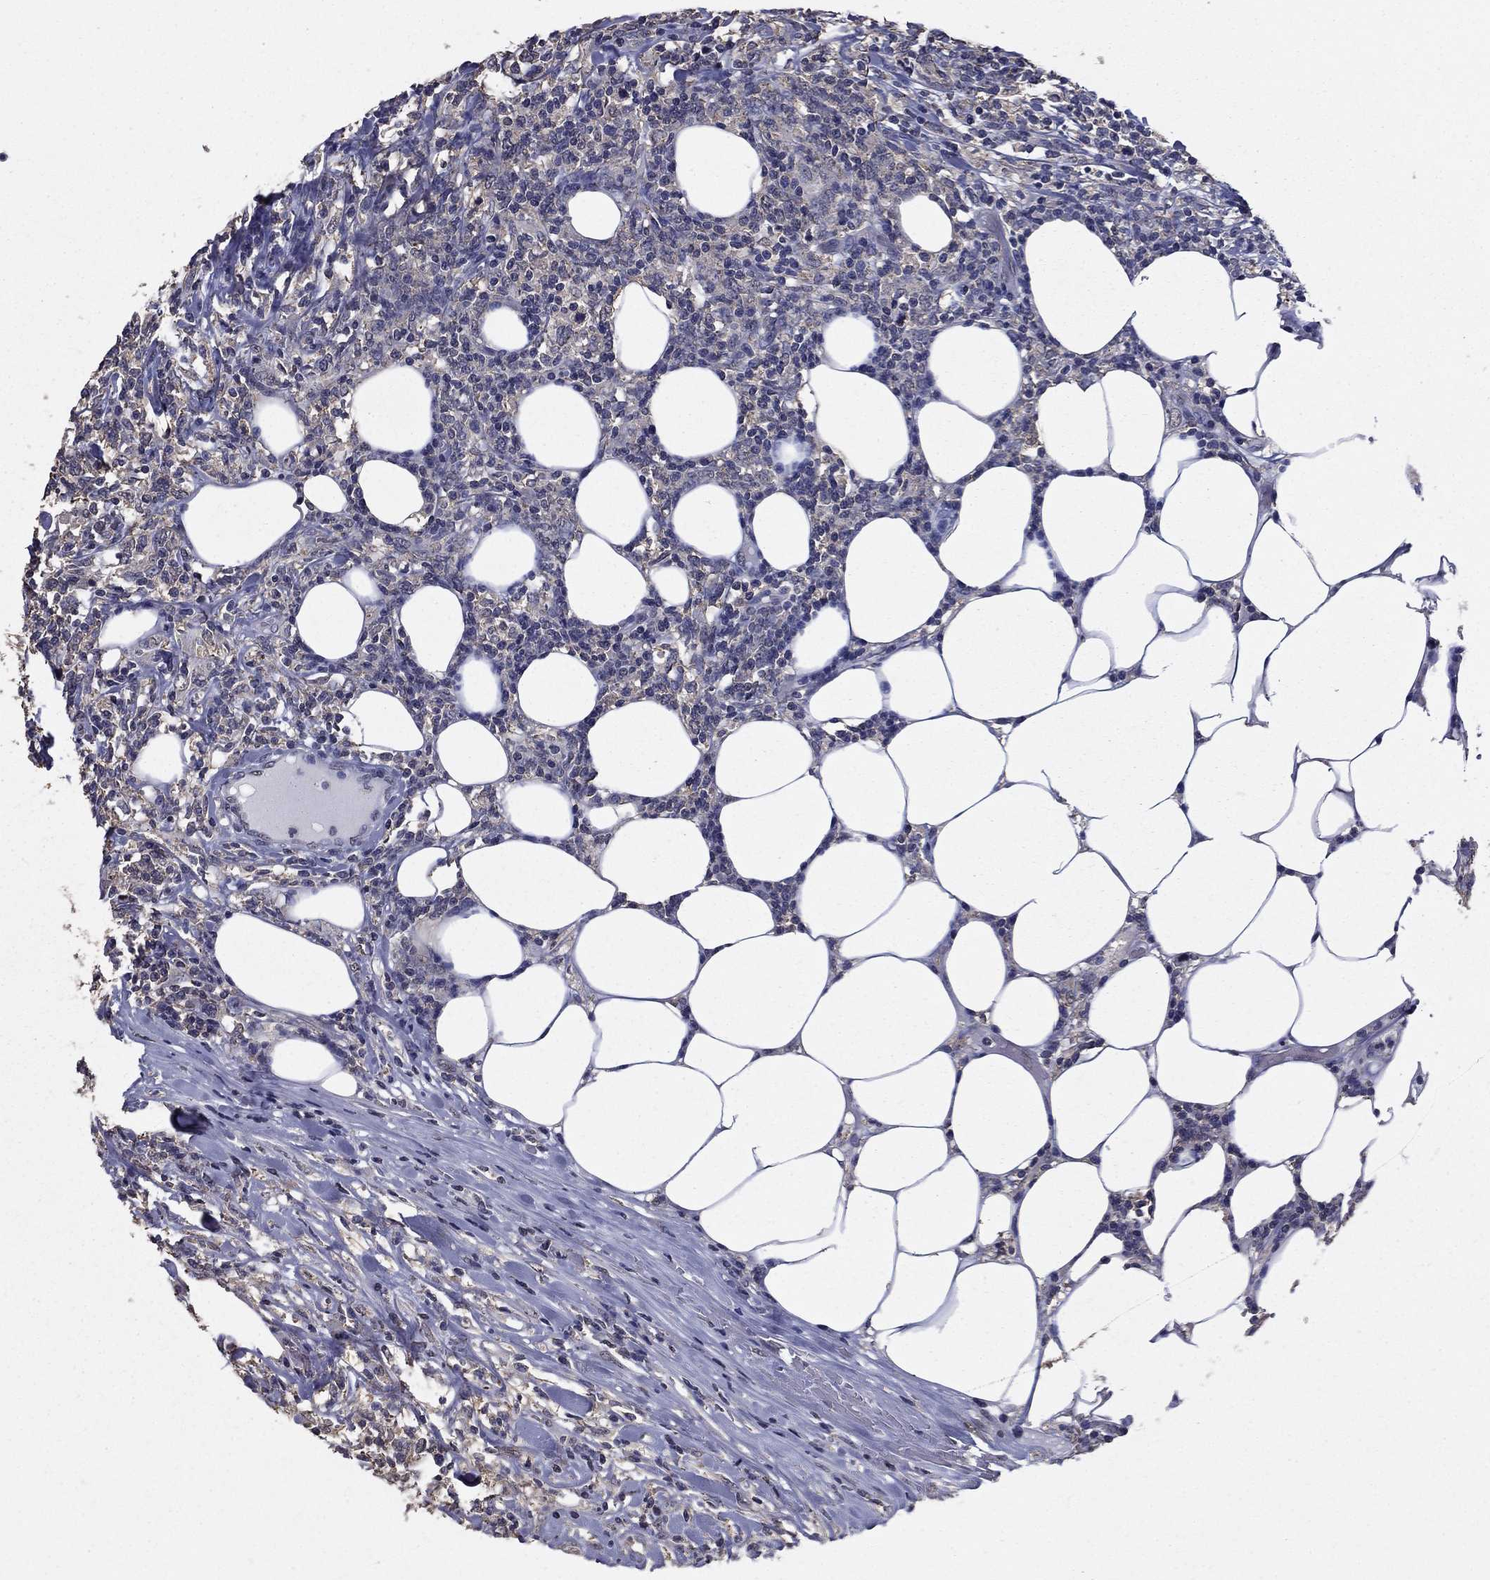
{"staining": {"intensity": "negative", "quantity": "none", "location": "none"}, "tissue": "lymphoma", "cell_type": "Tumor cells", "image_type": "cancer", "snomed": [{"axis": "morphology", "description": "Malignant lymphoma, non-Hodgkin's type, High grade"}, {"axis": "topography", "description": "Lymph node"}], "caption": "Immunohistochemical staining of human lymphoma demonstrates no significant expression in tumor cells.", "gene": "MFAP3L", "patient": {"sex": "female", "age": 84}}